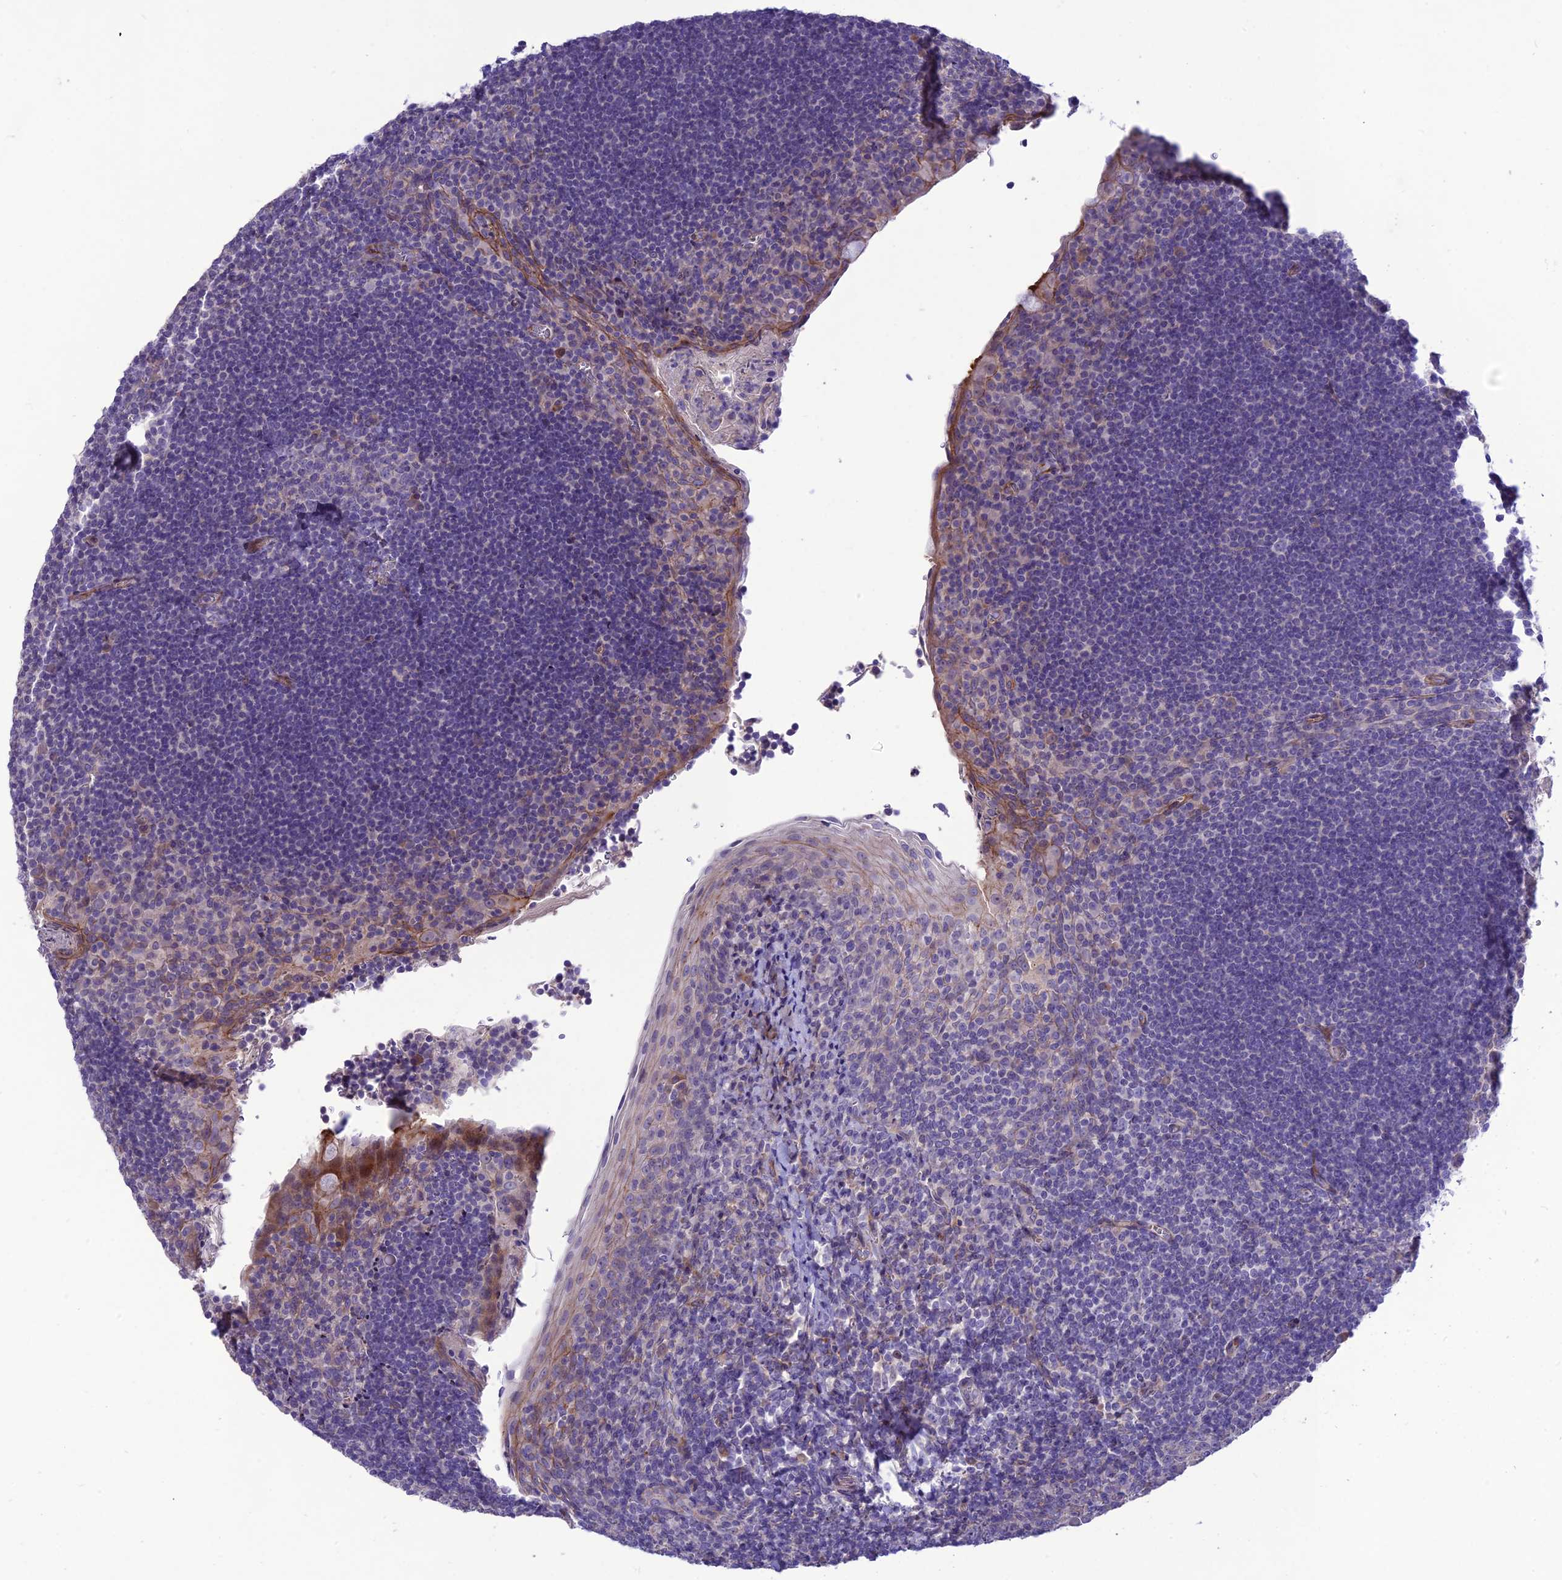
{"staining": {"intensity": "negative", "quantity": "none", "location": "none"}, "tissue": "tonsil", "cell_type": "Germinal center cells", "image_type": "normal", "snomed": [{"axis": "morphology", "description": "Normal tissue, NOS"}, {"axis": "topography", "description": "Tonsil"}], "caption": "High power microscopy micrograph of an immunohistochemistry histopathology image of normal tonsil, revealing no significant expression in germinal center cells.", "gene": "TEKT3", "patient": {"sex": "male", "age": 27}}